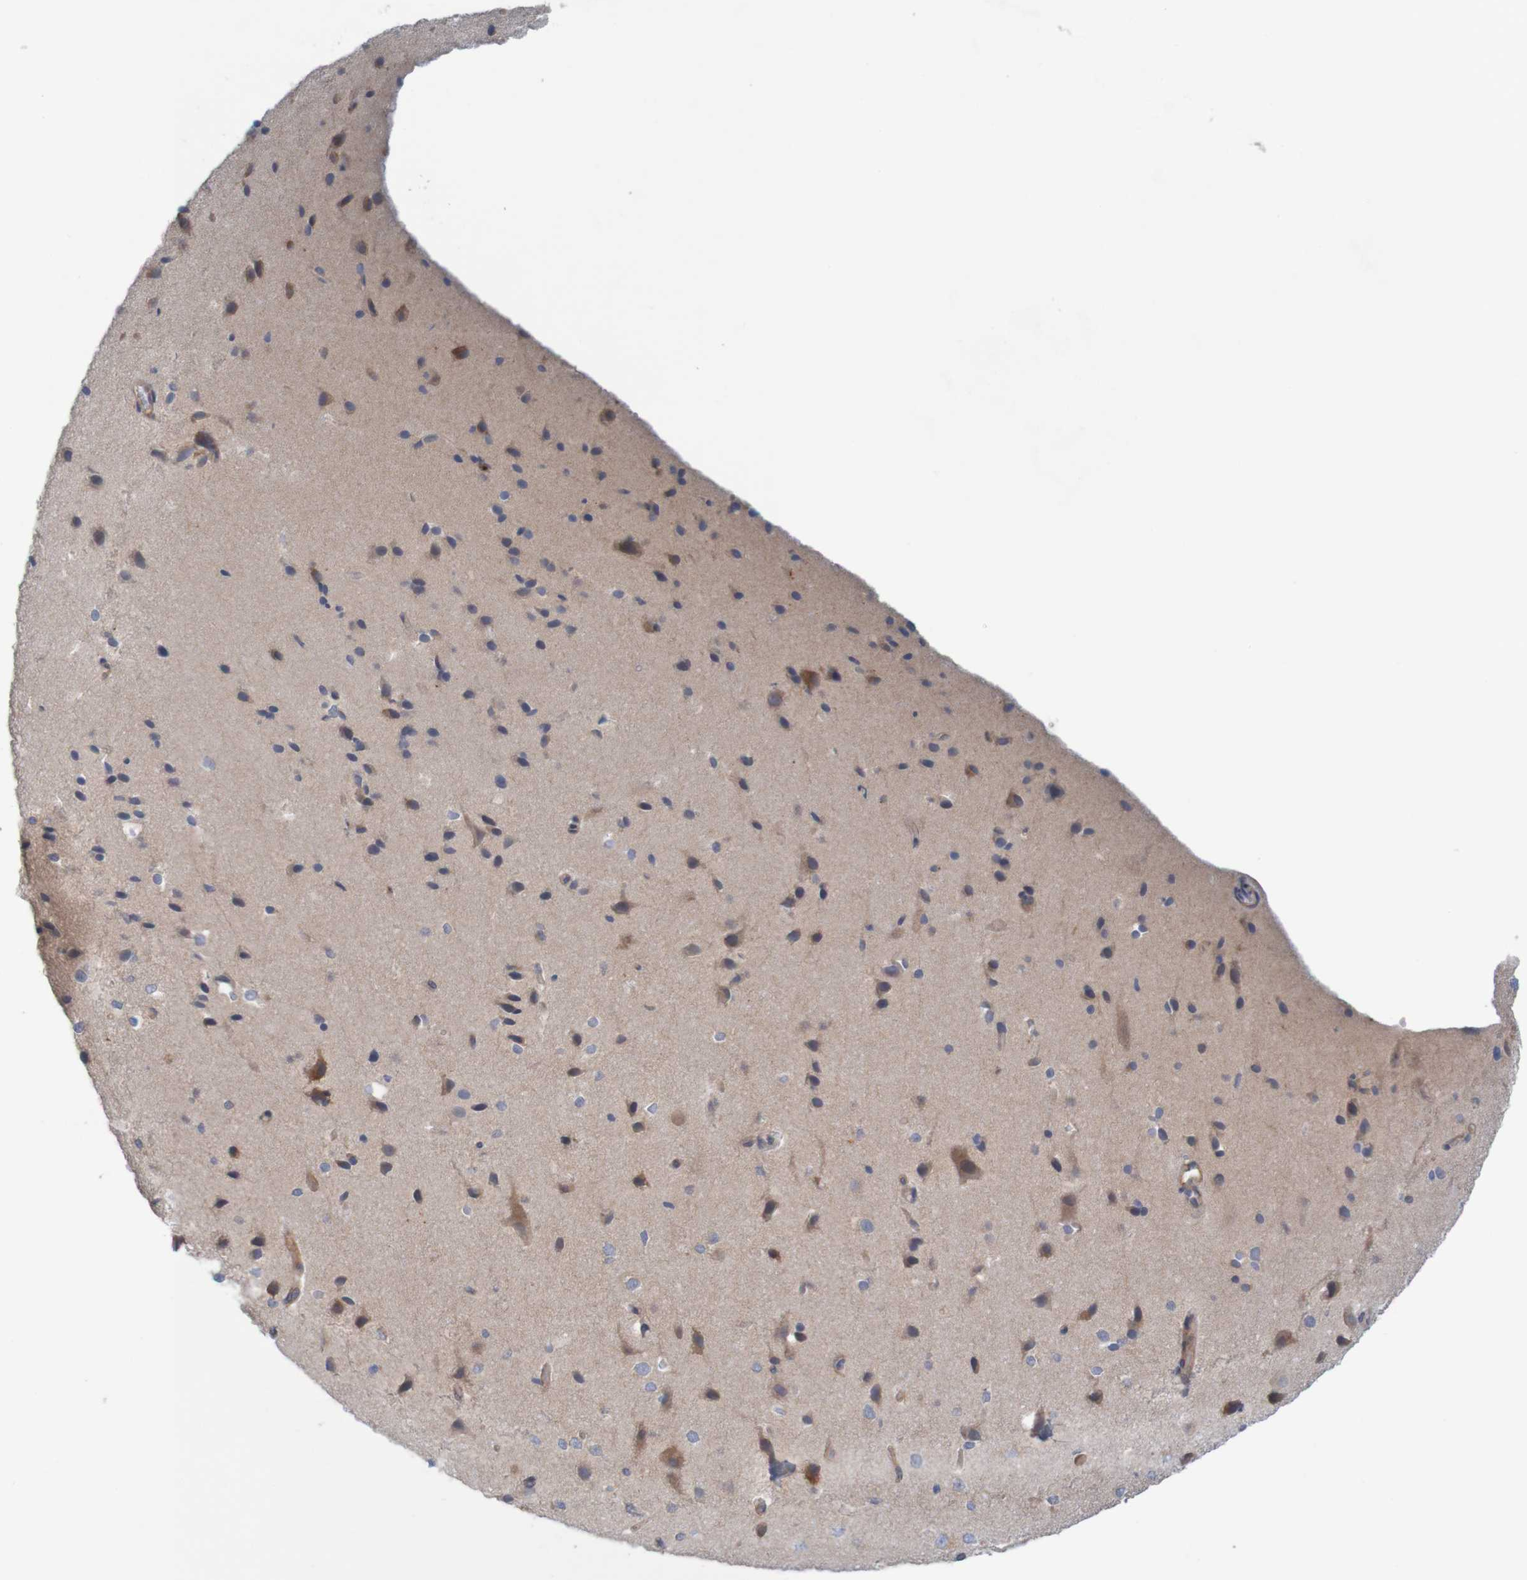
{"staining": {"intensity": "negative", "quantity": "none", "location": "none"}, "tissue": "cerebral cortex", "cell_type": "Endothelial cells", "image_type": "normal", "snomed": [{"axis": "morphology", "description": "Normal tissue, NOS"}, {"axis": "morphology", "description": "Developmental malformation"}, {"axis": "topography", "description": "Cerebral cortex"}], "caption": "This is an immunohistochemistry (IHC) histopathology image of normal human cerebral cortex. There is no expression in endothelial cells.", "gene": "KRT23", "patient": {"sex": "female", "age": 30}}